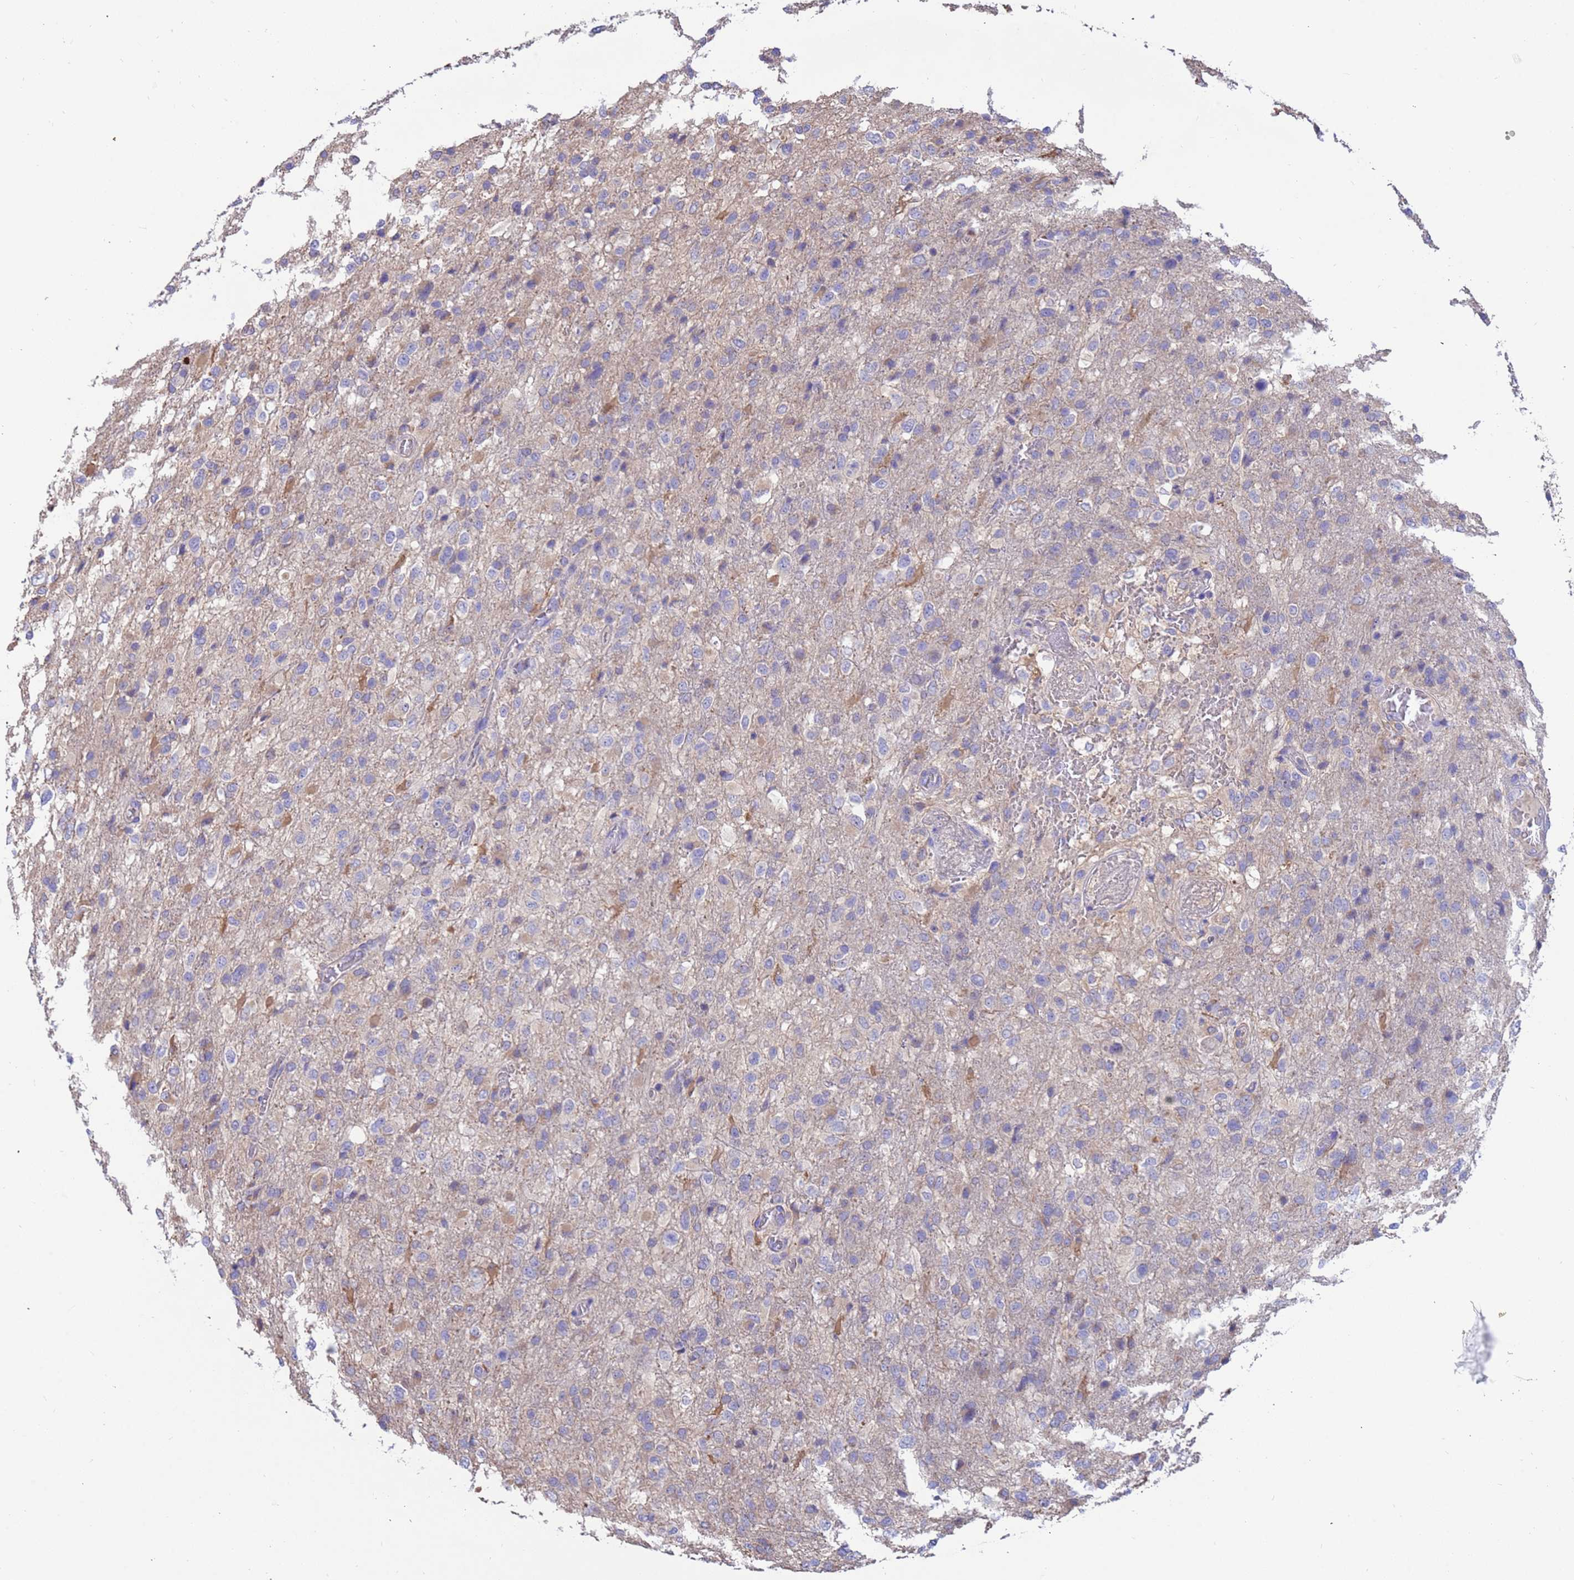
{"staining": {"intensity": "negative", "quantity": "none", "location": "none"}, "tissue": "glioma", "cell_type": "Tumor cells", "image_type": "cancer", "snomed": [{"axis": "morphology", "description": "Glioma, malignant, High grade"}, {"axis": "topography", "description": "Brain"}], "caption": "There is no significant expression in tumor cells of malignant high-grade glioma. (DAB (3,3'-diaminobenzidine) immunohistochemistry (IHC) visualized using brightfield microscopy, high magnification).", "gene": "SRL", "patient": {"sex": "female", "age": 74}}